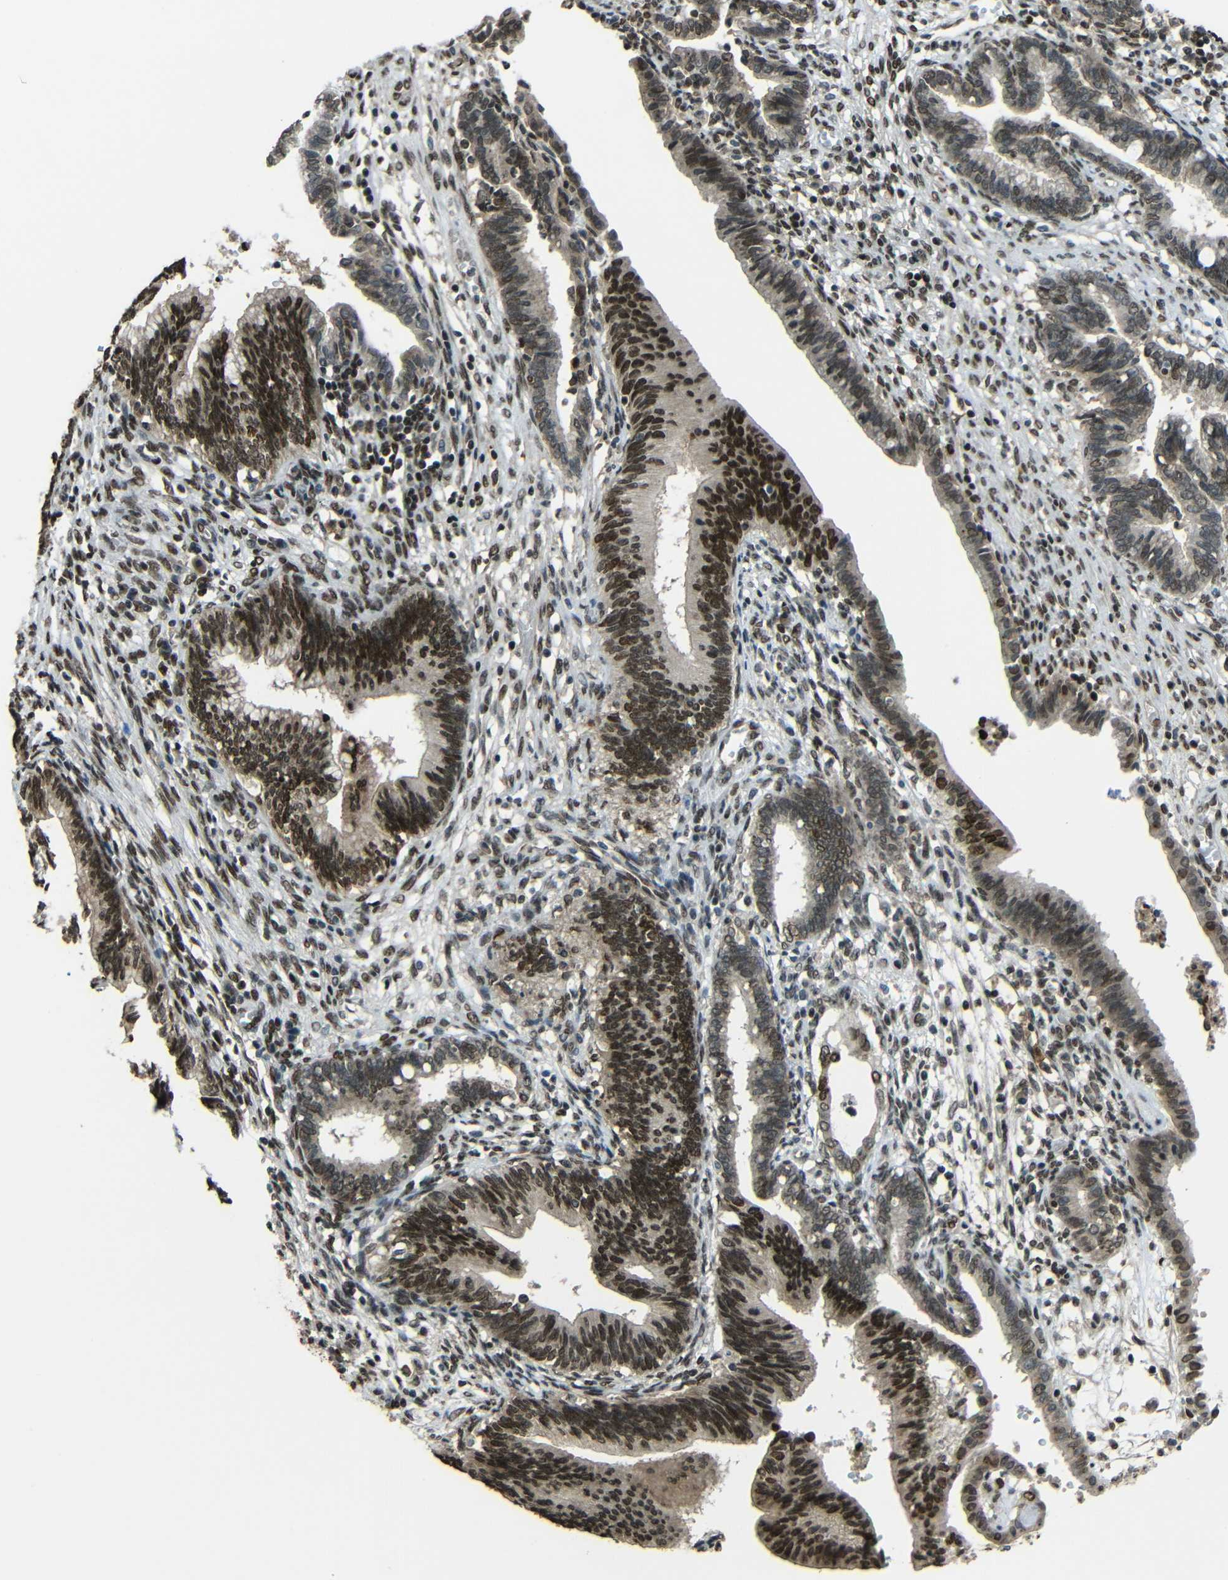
{"staining": {"intensity": "strong", "quantity": ">75%", "location": "nuclear"}, "tissue": "cervical cancer", "cell_type": "Tumor cells", "image_type": "cancer", "snomed": [{"axis": "morphology", "description": "Adenocarcinoma, NOS"}, {"axis": "topography", "description": "Cervix"}], "caption": "Cervical cancer (adenocarcinoma) was stained to show a protein in brown. There is high levels of strong nuclear expression in approximately >75% of tumor cells.", "gene": "PSIP1", "patient": {"sex": "female", "age": 44}}